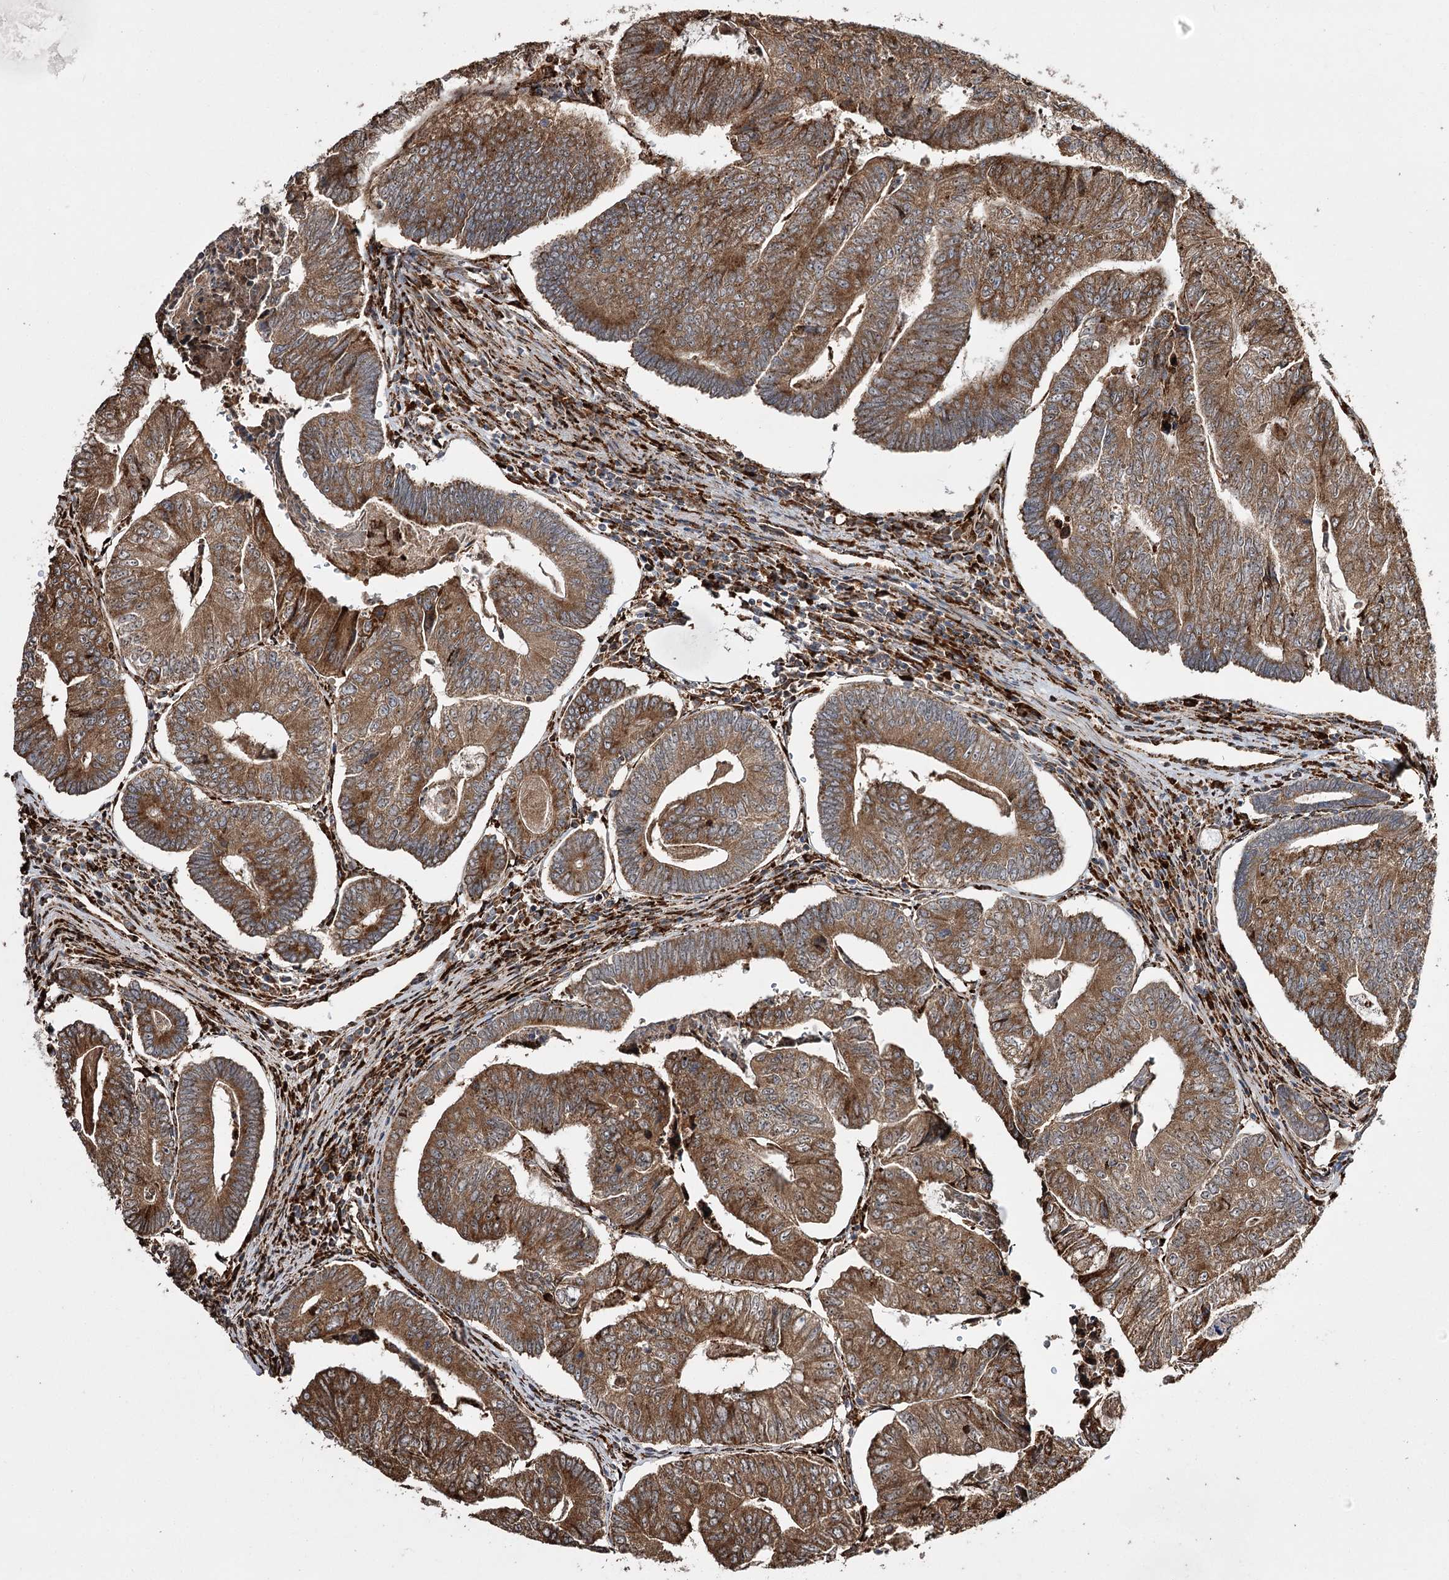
{"staining": {"intensity": "strong", "quantity": ">75%", "location": "cytoplasmic/membranous"}, "tissue": "colorectal cancer", "cell_type": "Tumor cells", "image_type": "cancer", "snomed": [{"axis": "morphology", "description": "Adenocarcinoma, NOS"}, {"axis": "topography", "description": "Colon"}], "caption": "Colorectal adenocarcinoma stained with a protein marker reveals strong staining in tumor cells.", "gene": "FANCL", "patient": {"sex": "female", "age": 67}}